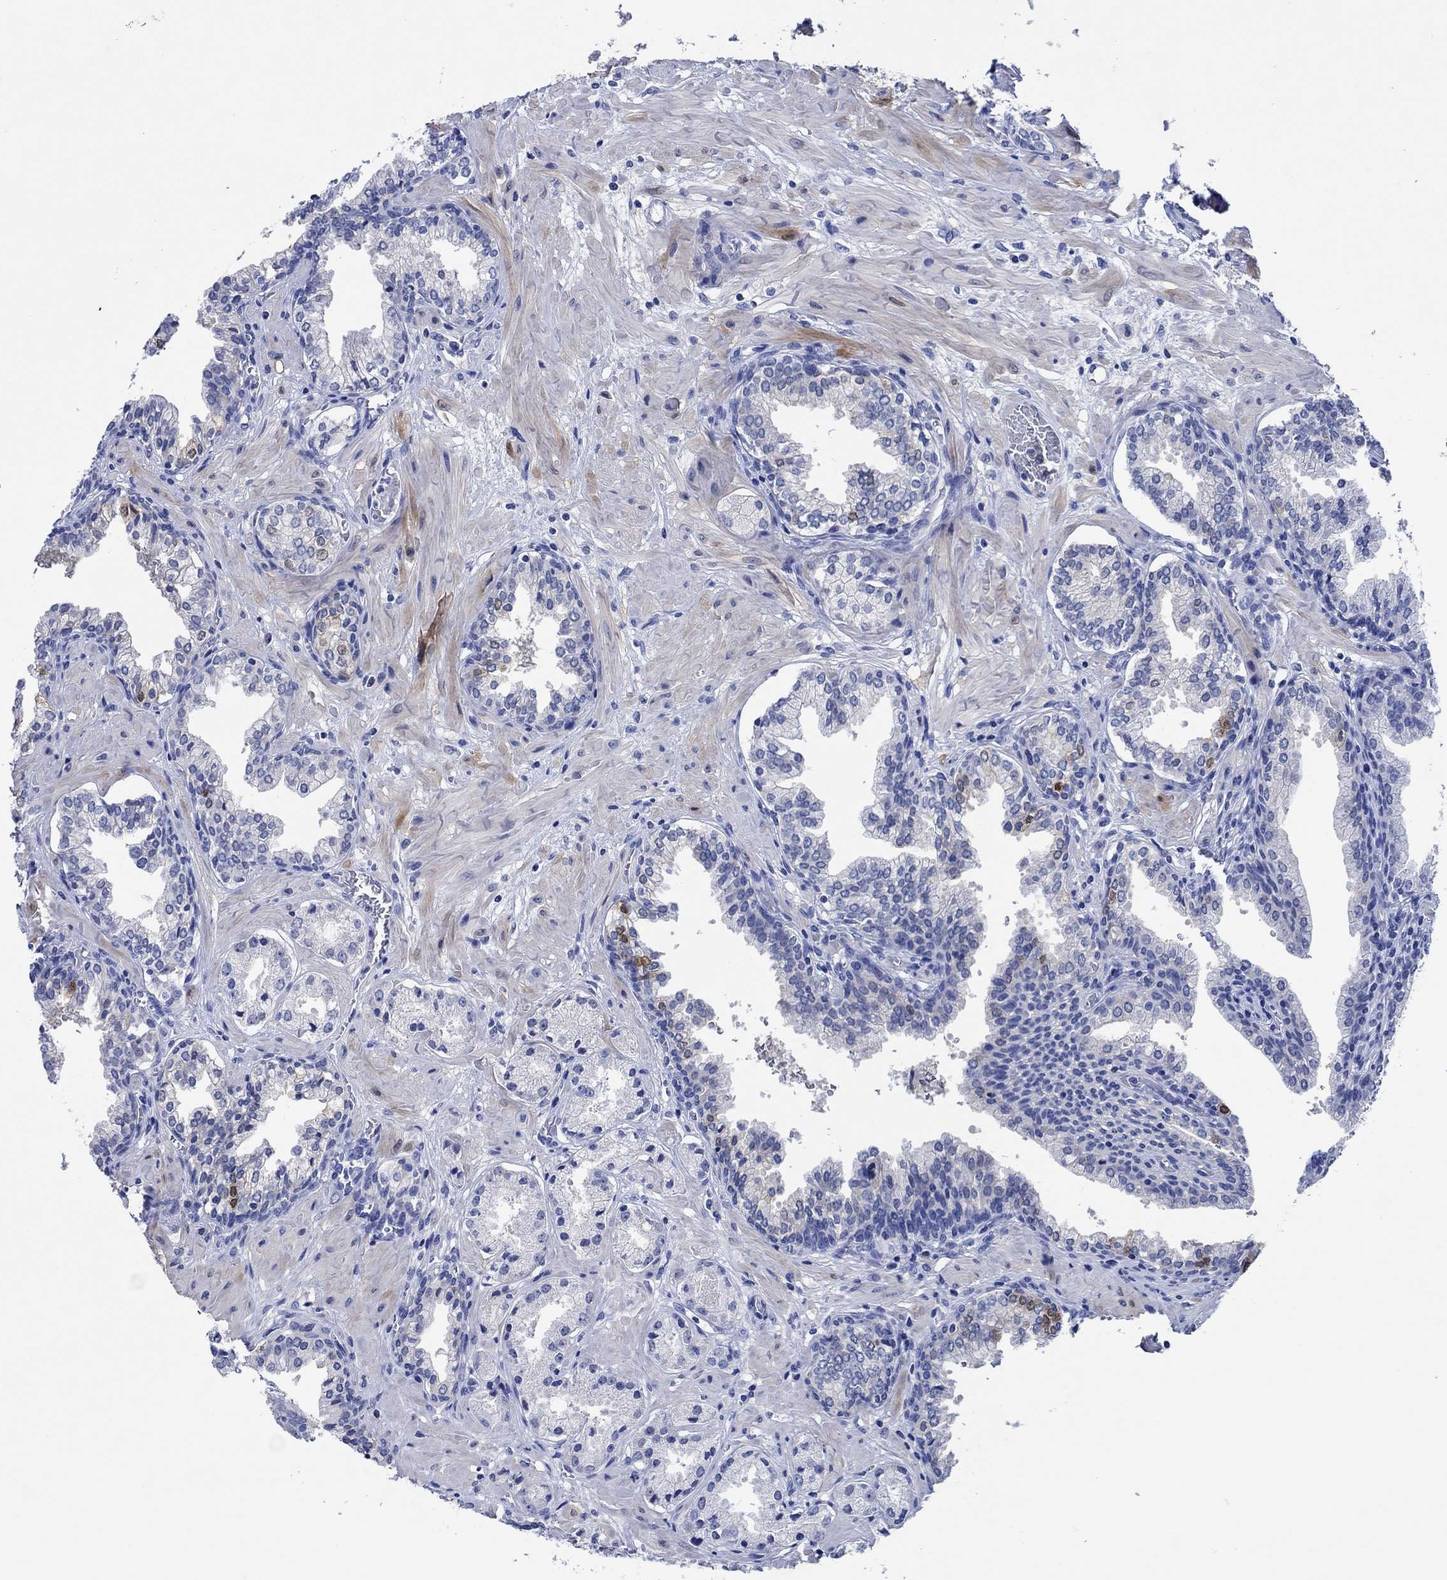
{"staining": {"intensity": "moderate", "quantity": "<25%", "location": "cytoplasmic/membranous,nuclear"}, "tissue": "prostate cancer", "cell_type": "Tumor cells", "image_type": "cancer", "snomed": [{"axis": "morphology", "description": "Adenocarcinoma, NOS"}, {"axis": "topography", "description": "Prostate and seminal vesicle, NOS"}, {"axis": "topography", "description": "Prostate"}], "caption": "Brown immunohistochemical staining in human prostate cancer shows moderate cytoplasmic/membranous and nuclear positivity in about <25% of tumor cells. Ihc stains the protein of interest in brown and the nuclei are stained blue.", "gene": "CPNE6", "patient": {"sex": "male", "age": 44}}